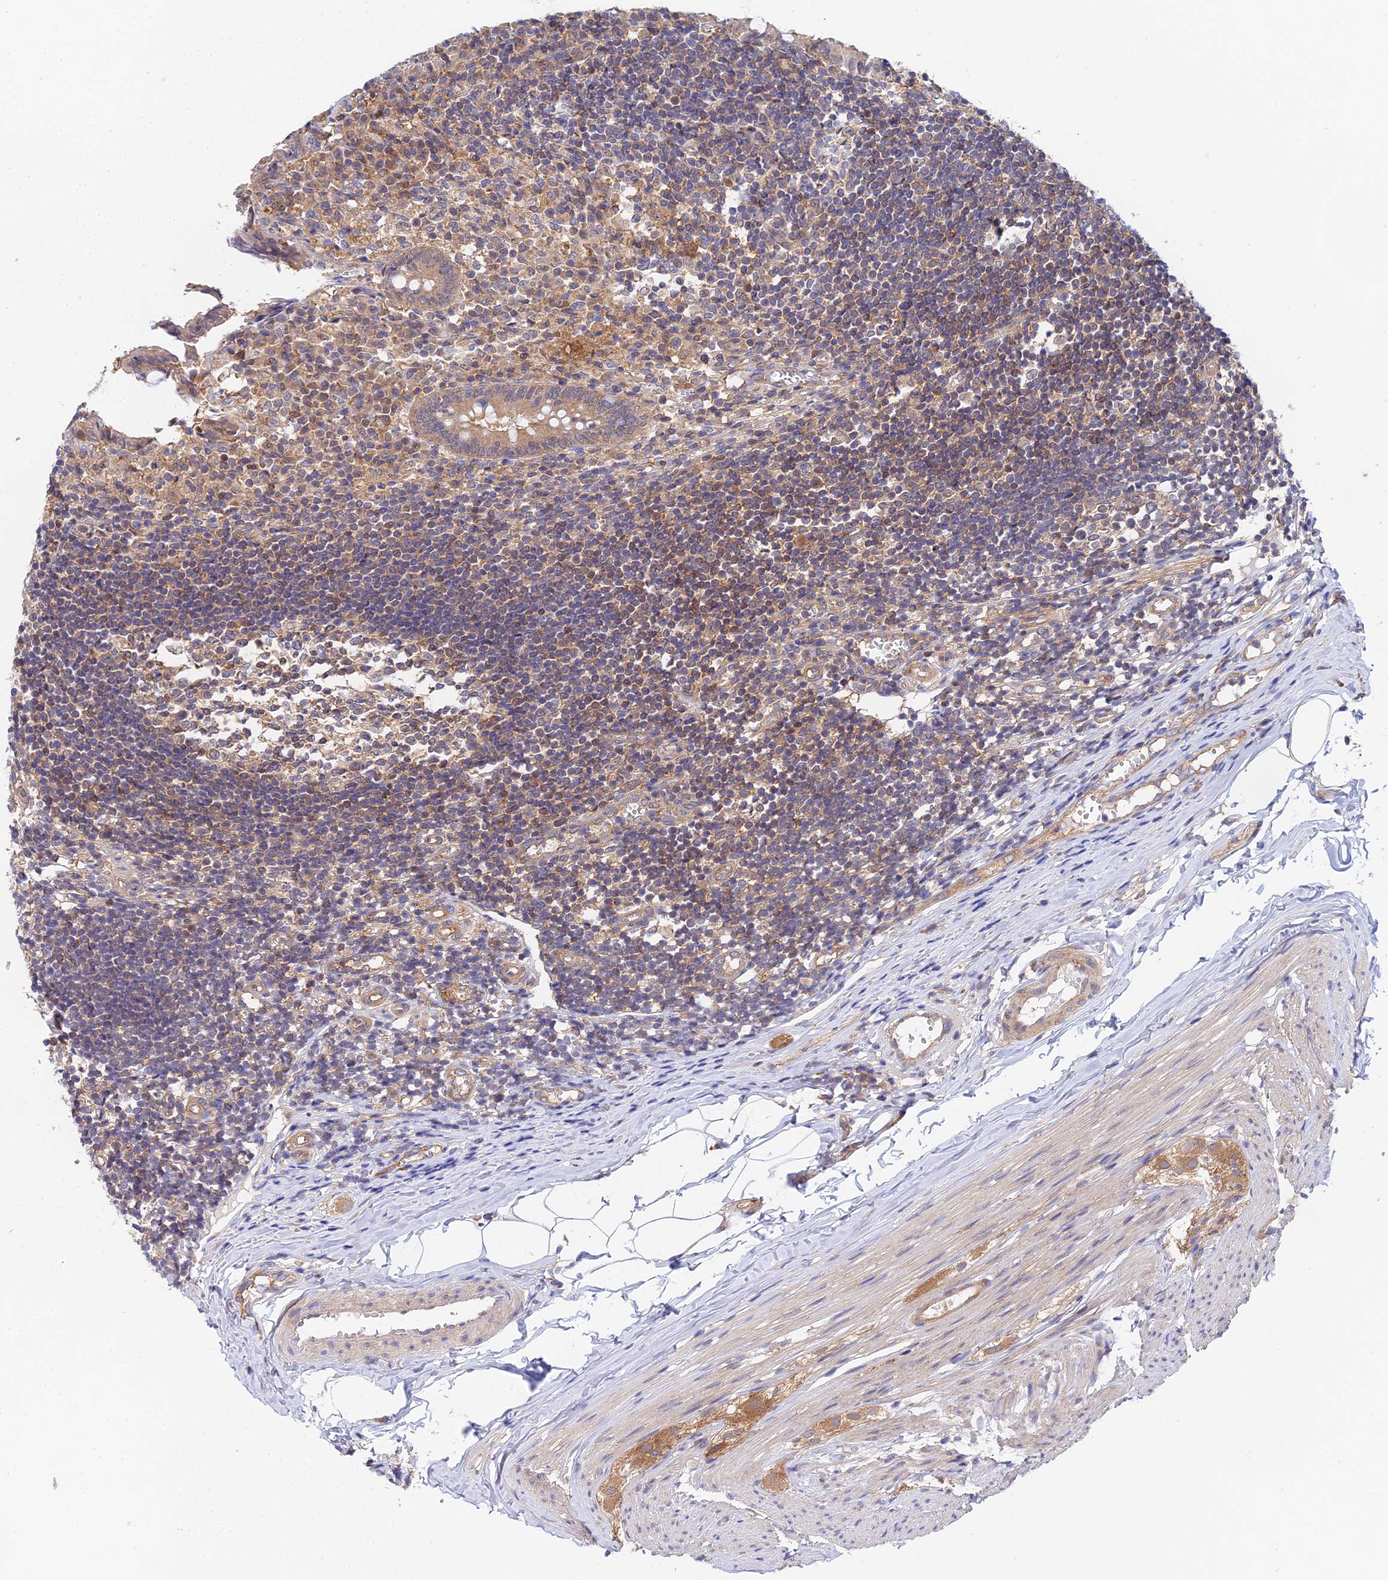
{"staining": {"intensity": "moderate", "quantity": ">75%", "location": "cytoplasmic/membranous"}, "tissue": "appendix", "cell_type": "Glandular cells", "image_type": "normal", "snomed": [{"axis": "morphology", "description": "Normal tissue, NOS"}, {"axis": "topography", "description": "Appendix"}], "caption": "Moderate cytoplasmic/membranous expression for a protein is seen in about >75% of glandular cells of benign appendix using immunohistochemistry.", "gene": "PPP2R2A", "patient": {"sex": "female", "age": 17}}